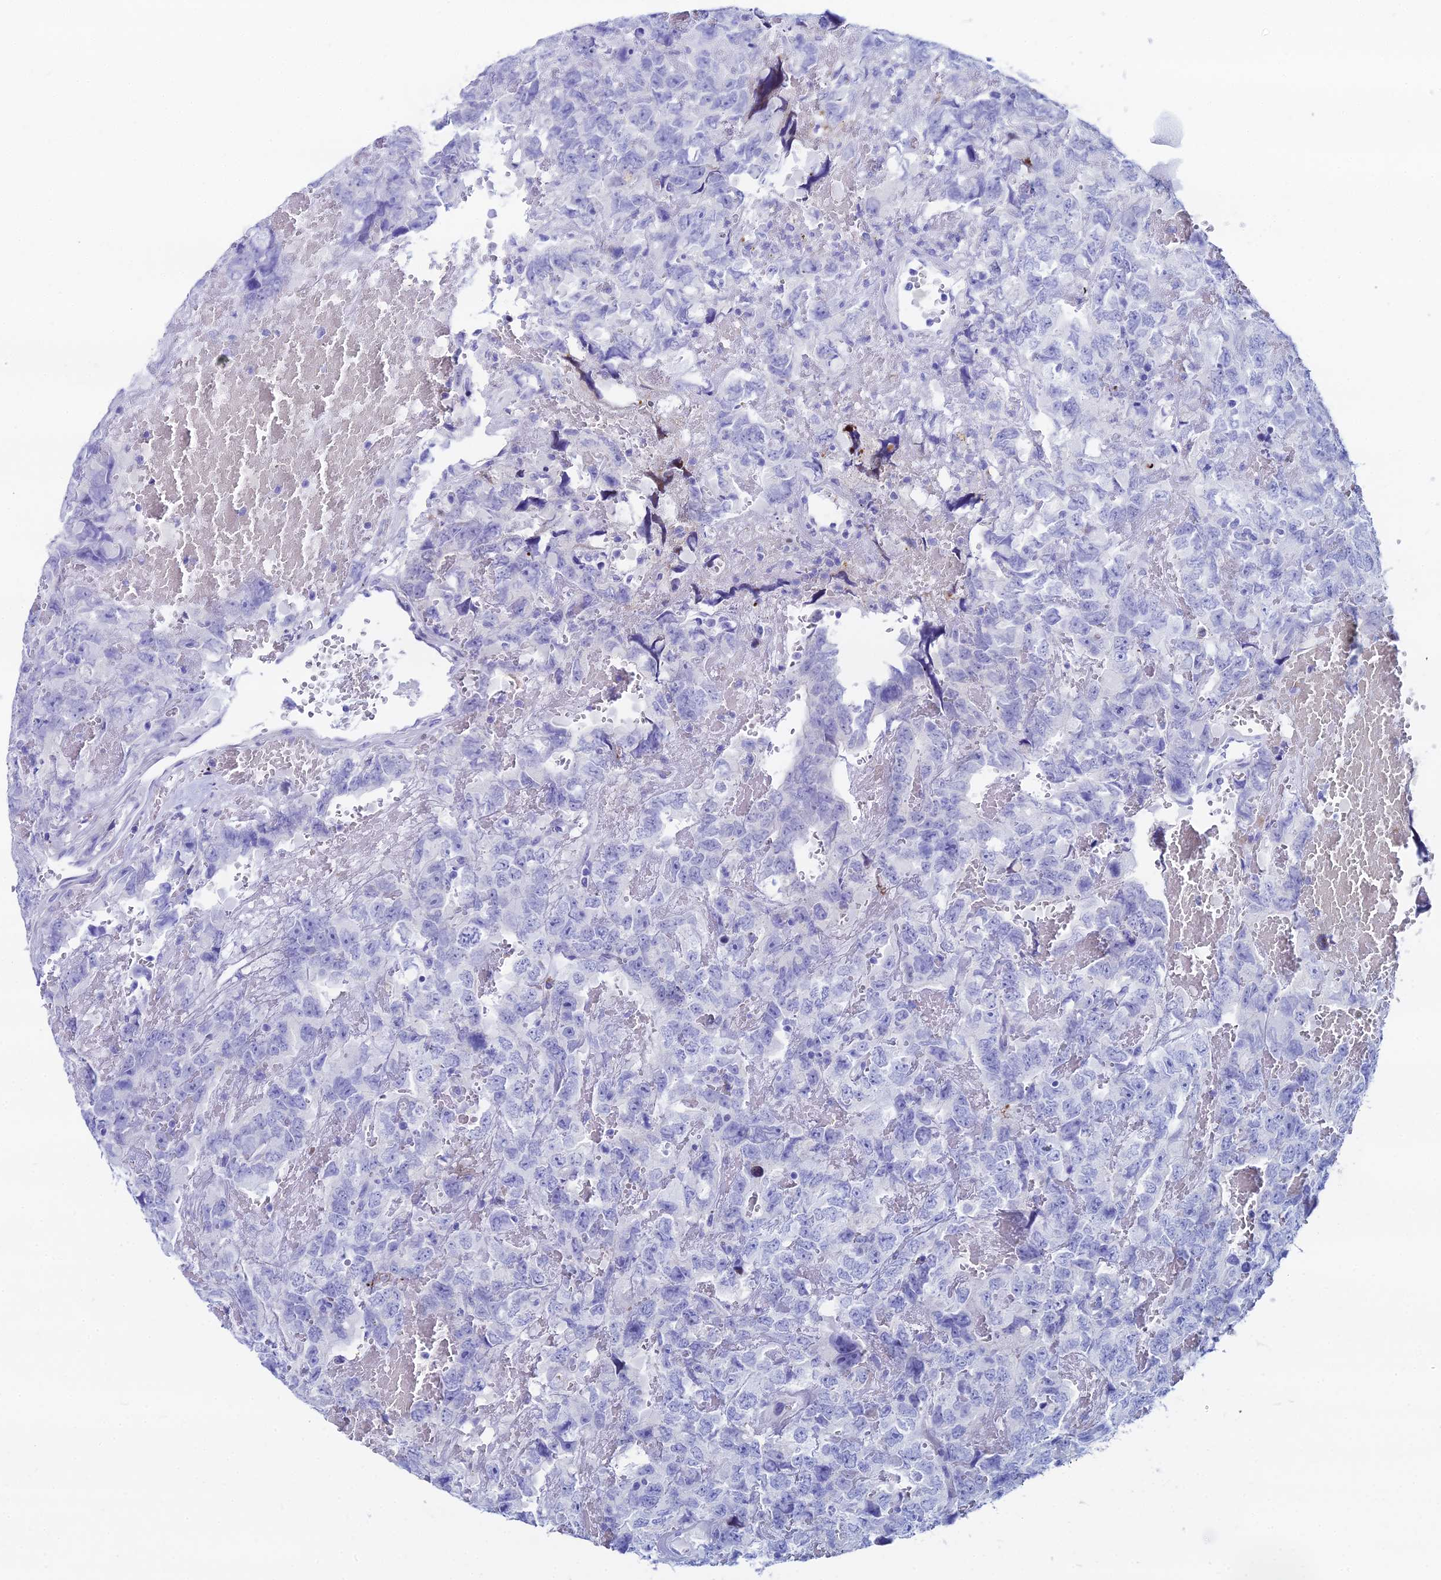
{"staining": {"intensity": "negative", "quantity": "none", "location": "none"}, "tissue": "testis cancer", "cell_type": "Tumor cells", "image_type": "cancer", "snomed": [{"axis": "morphology", "description": "Carcinoma, Embryonal, NOS"}, {"axis": "topography", "description": "Testis"}], "caption": "An immunohistochemistry (IHC) image of testis cancer (embryonal carcinoma) is shown. There is no staining in tumor cells of testis cancer (embryonal carcinoma).", "gene": "HSPA1L", "patient": {"sex": "male", "age": 45}}